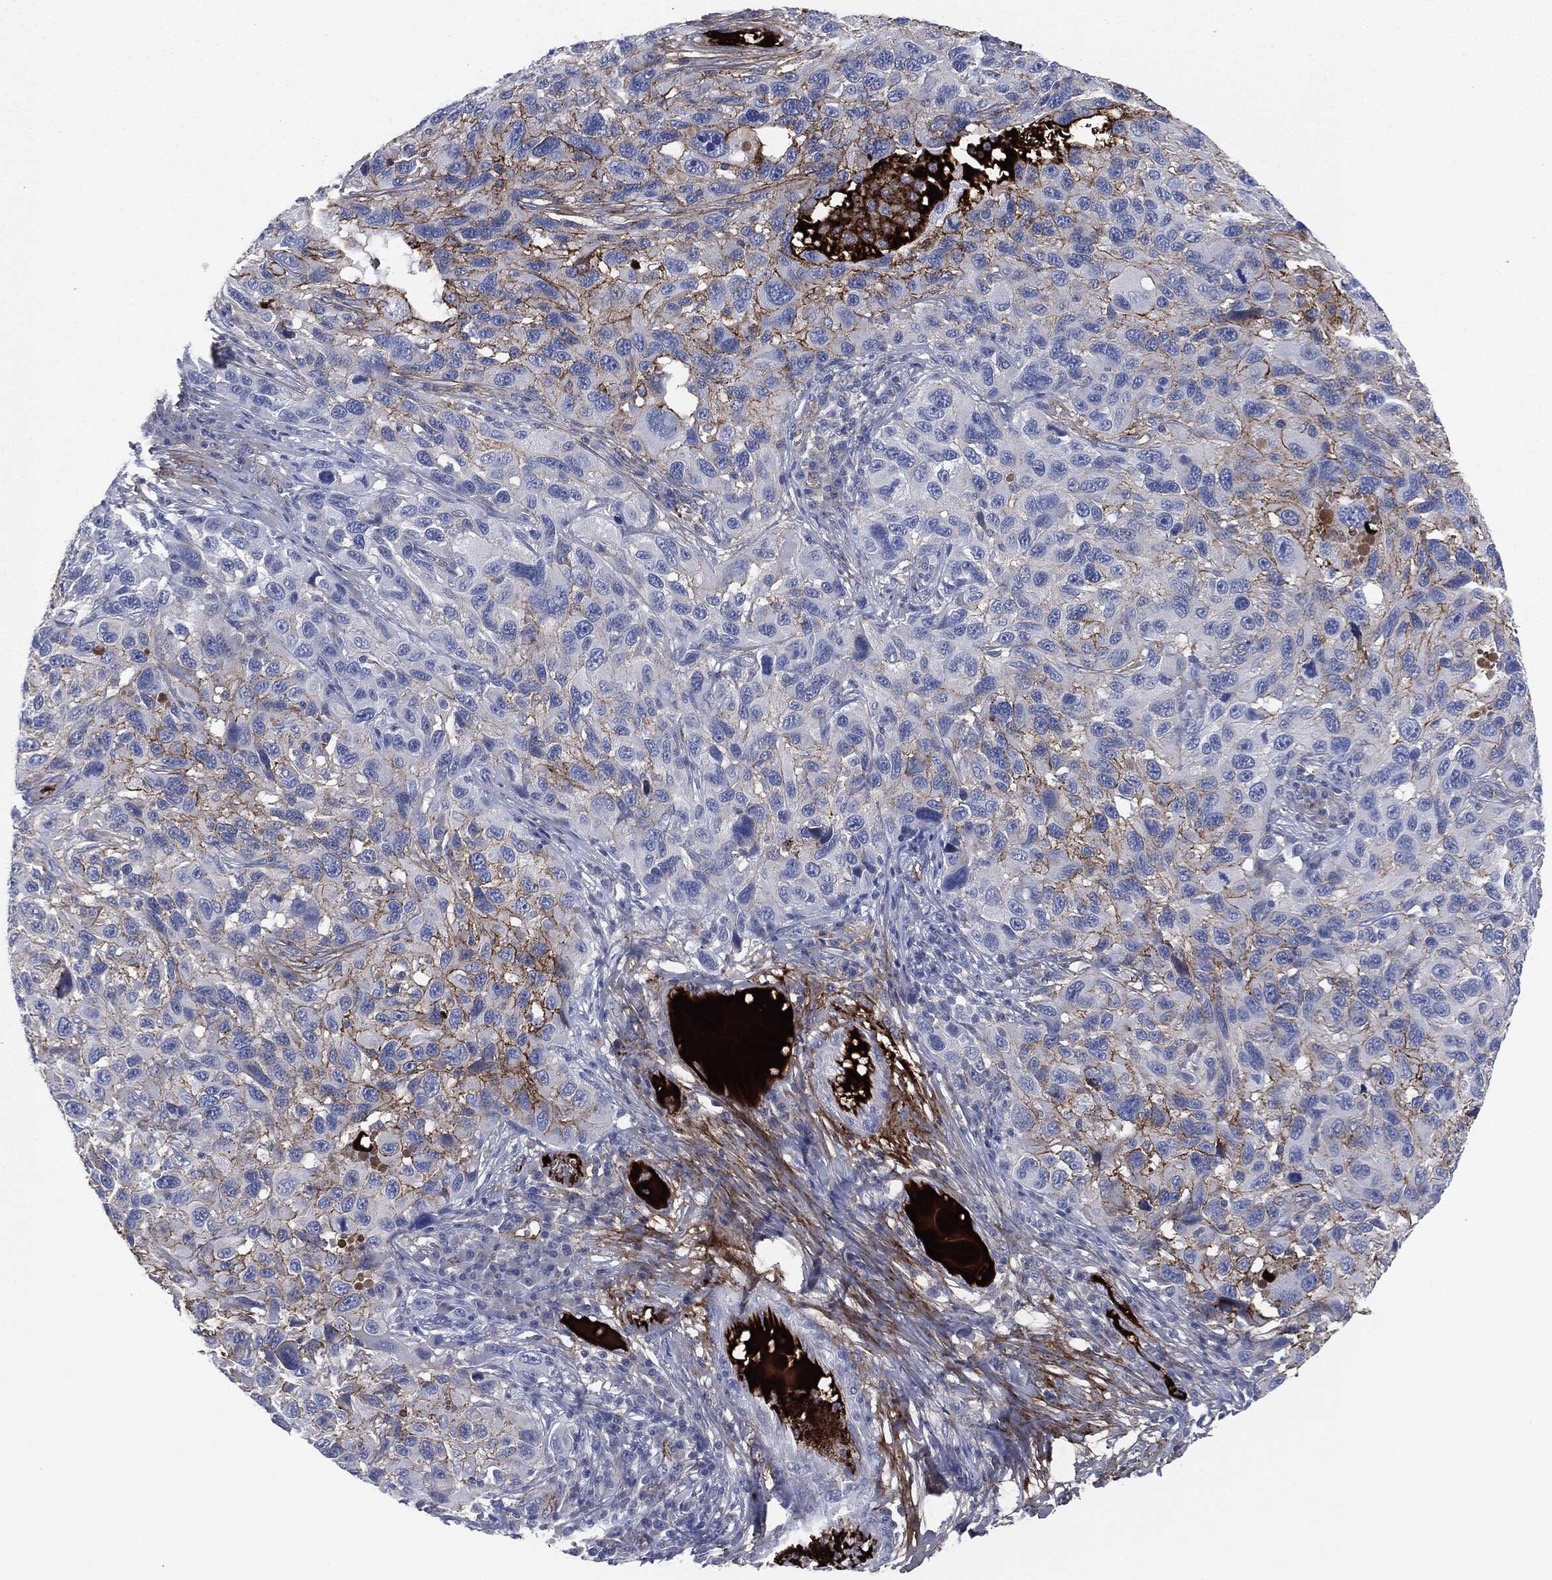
{"staining": {"intensity": "strong", "quantity": "<25%", "location": "cytoplasmic/membranous"}, "tissue": "melanoma", "cell_type": "Tumor cells", "image_type": "cancer", "snomed": [{"axis": "morphology", "description": "Malignant melanoma, NOS"}, {"axis": "topography", "description": "Skin"}], "caption": "Malignant melanoma was stained to show a protein in brown. There is medium levels of strong cytoplasmic/membranous expression in about <25% of tumor cells.", "gene": "APOB", "patient": {"sex": "male", "age": 53}}